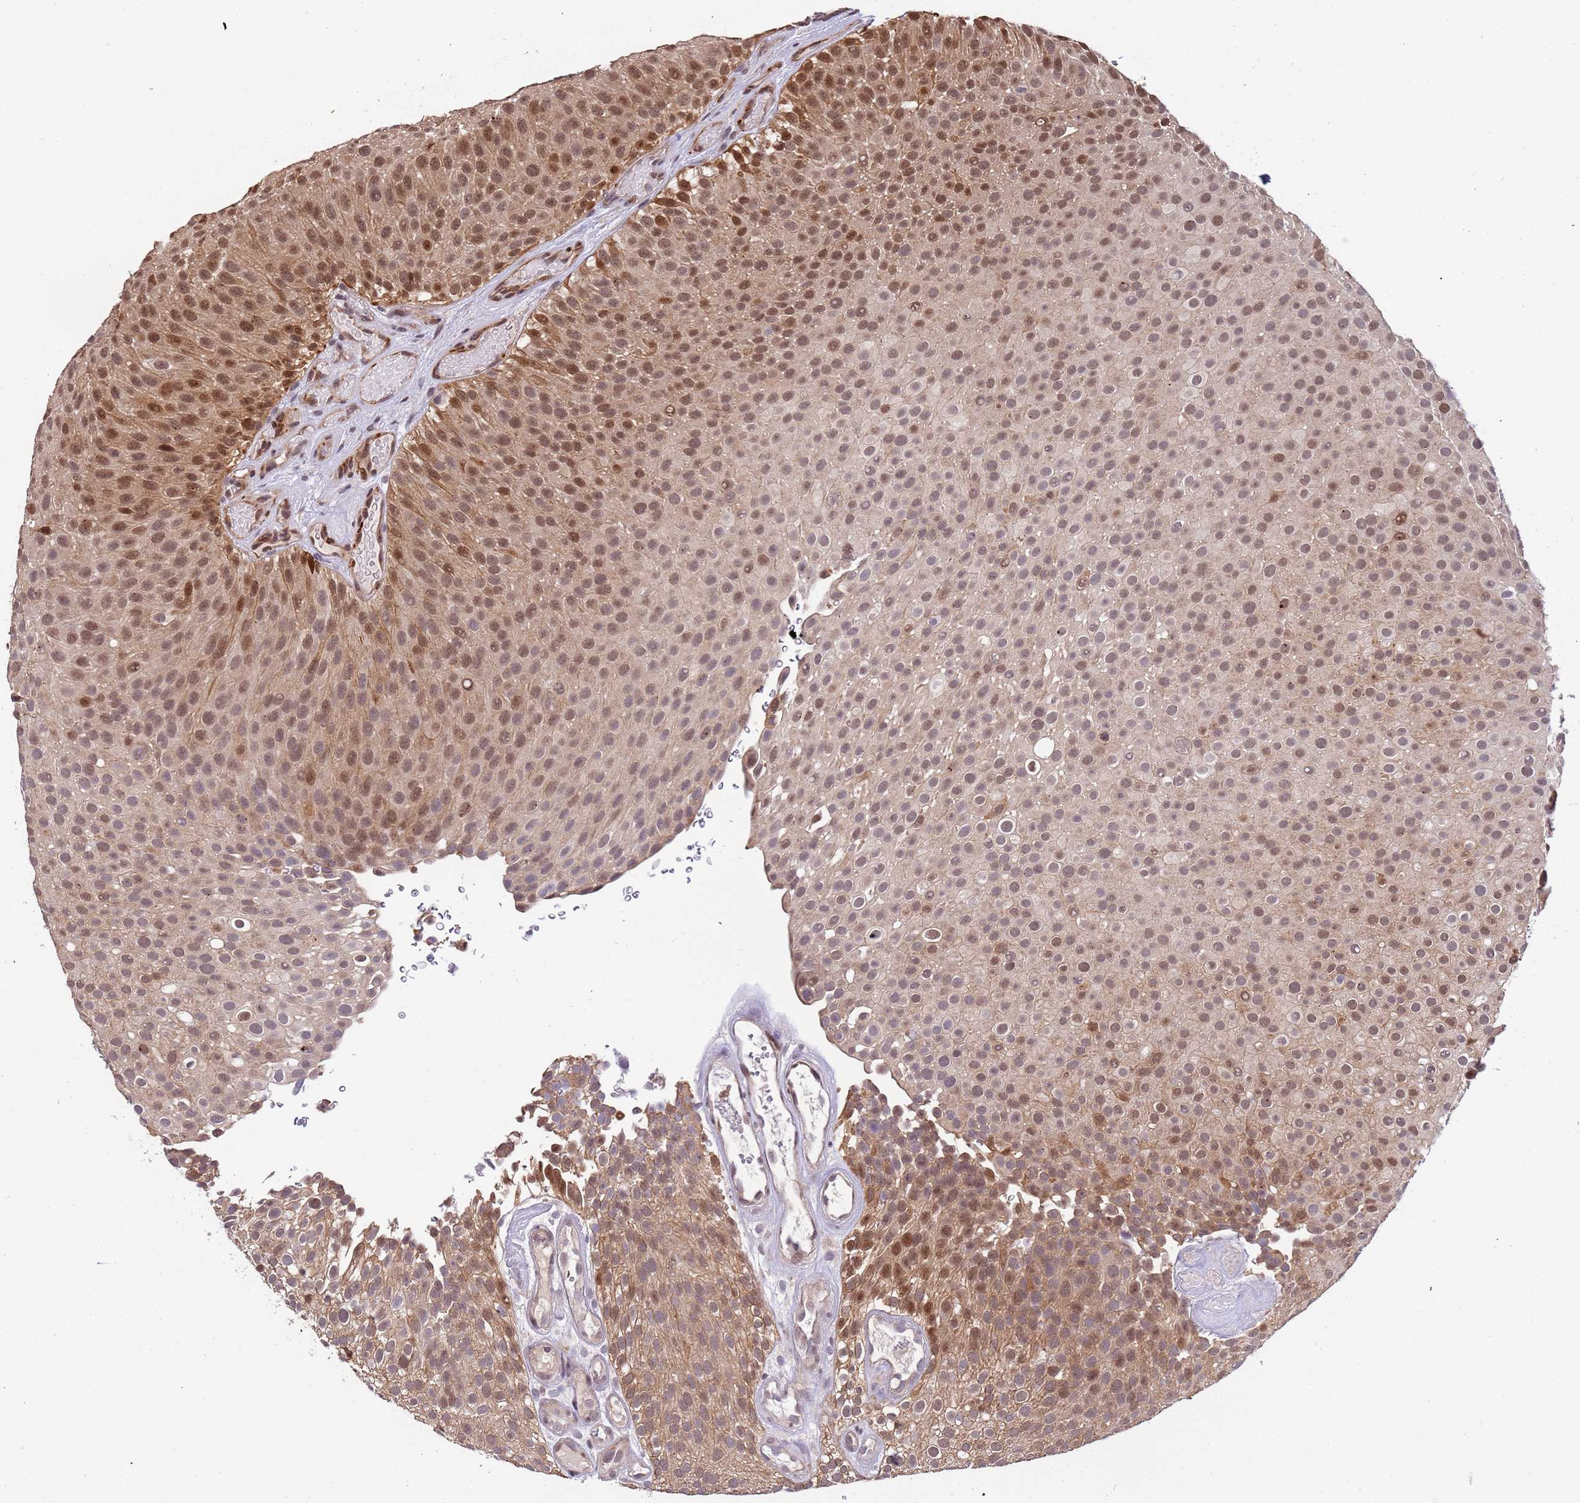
{"staining": {"intensity": "moderate", "quantity": ">75%", "location": "nuclear"}, "tissue": "urothelial cancer", "cell_type": "Tumor cells", "image_type": "cancer", "snomed": [{"axis": "morphology", "description": "Urothelial carcinoma, Low grade"}, {"axis": "topography", "description": "Urinary bladder"}], "caption": "IHC photomicrograph of urothelial cancer stained for a protein (brown), which displays medium levels of moderate nuclear expression in approximately >75% of tumor cells.", "gene": "ZBTB5", "patient": {"sex": "male", "age": 78}}